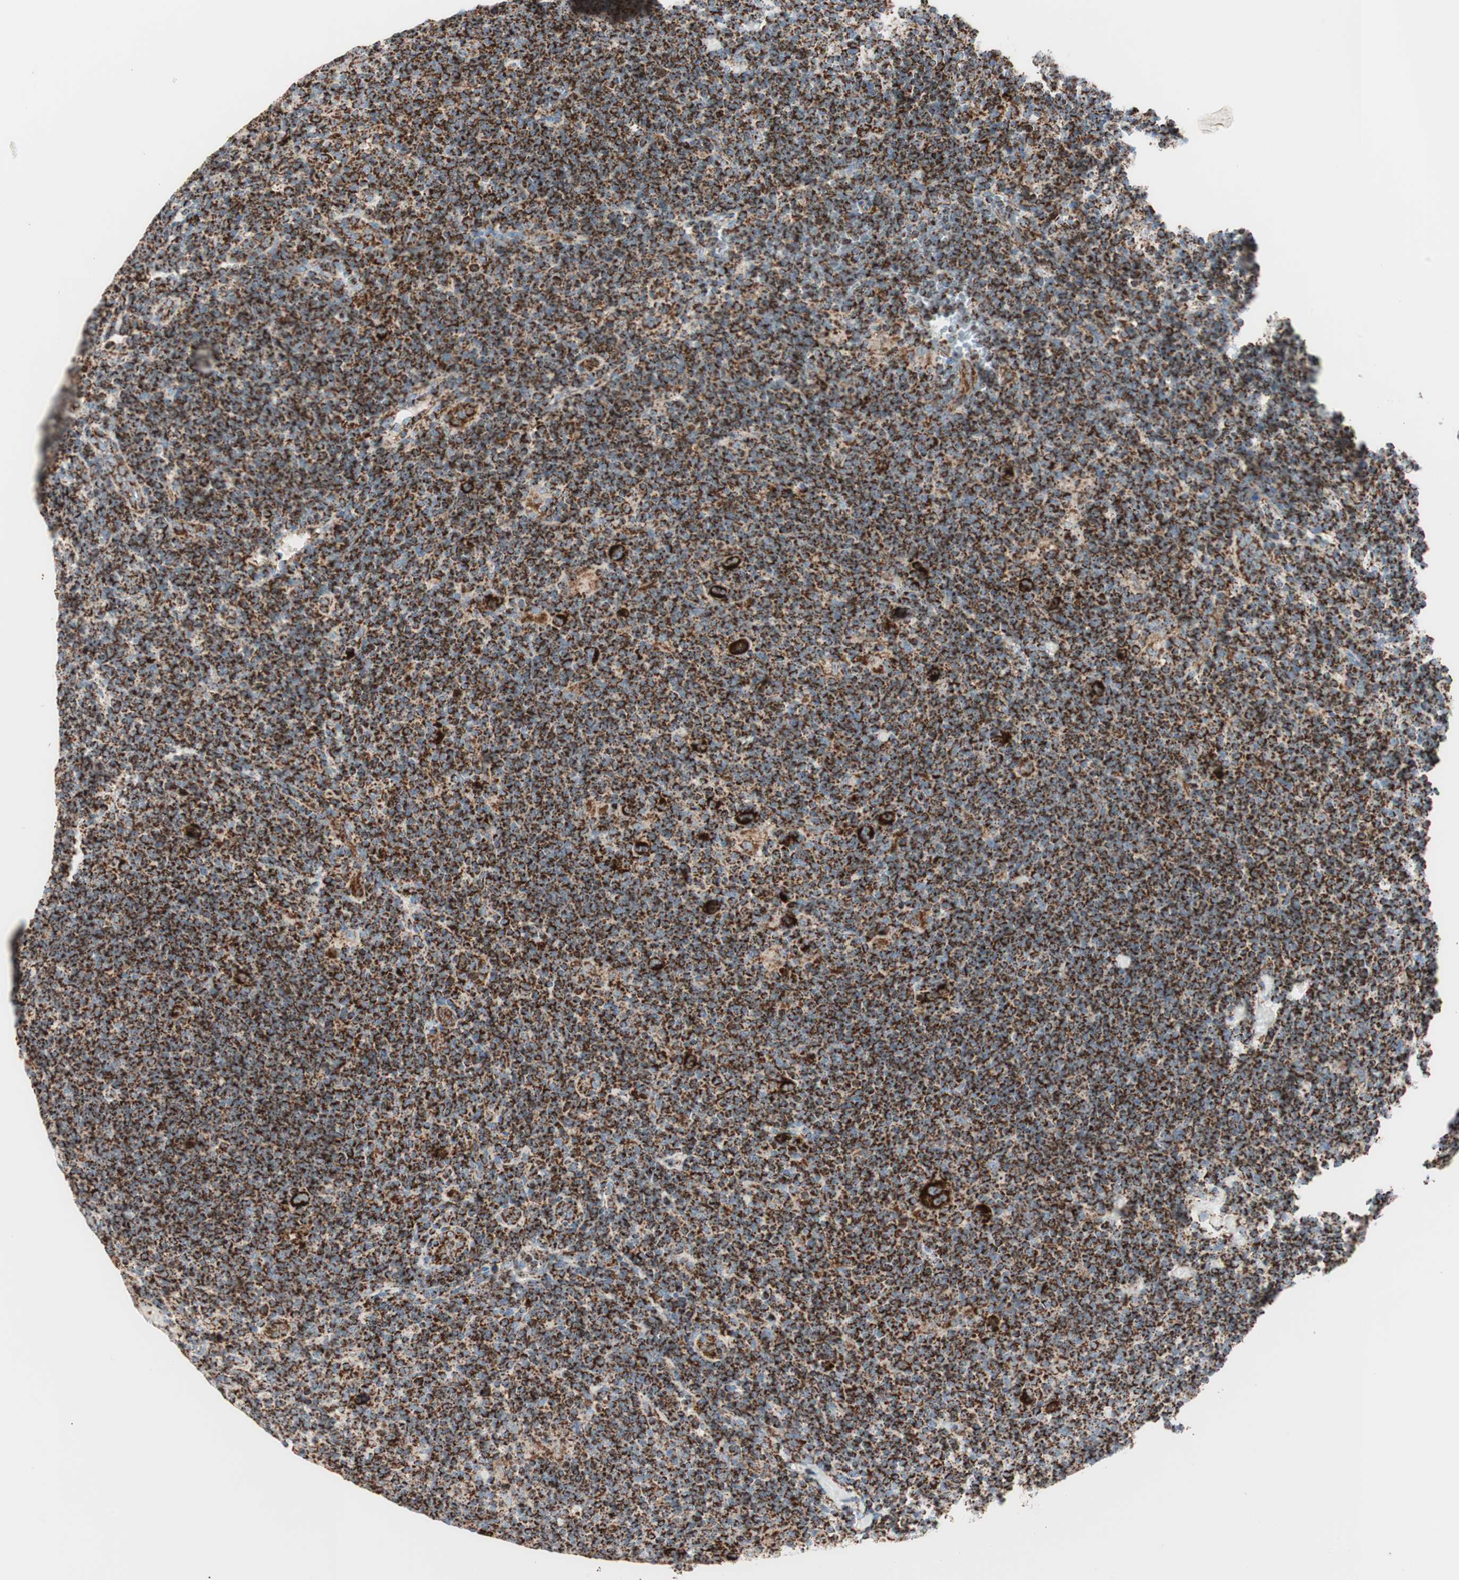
{"staining": {"intensity": "strong", "quantity": ">75%", "location": "cytoplasmic/membranous"}, "tissue": "lymphoma", "cell_type": "Tumor cells", "image_type": "cancer", "snomed": [{"axis": "morphology", "description": "Hodgkin's disease, NOS"}, {"axis": "topography", "description": "Lymph node"}], "caption": "A micrograph of human lymphoma stained for a protein demonstrates strong cytoplasmic/membranous brown staining in tumor cells. (DAB (3,3'-diaminobenzidine) IHC, brown staining for protein, blue staining for nuclei).", "gene": "TOMM20", "patient": {"sex": "female", "age": 57}}